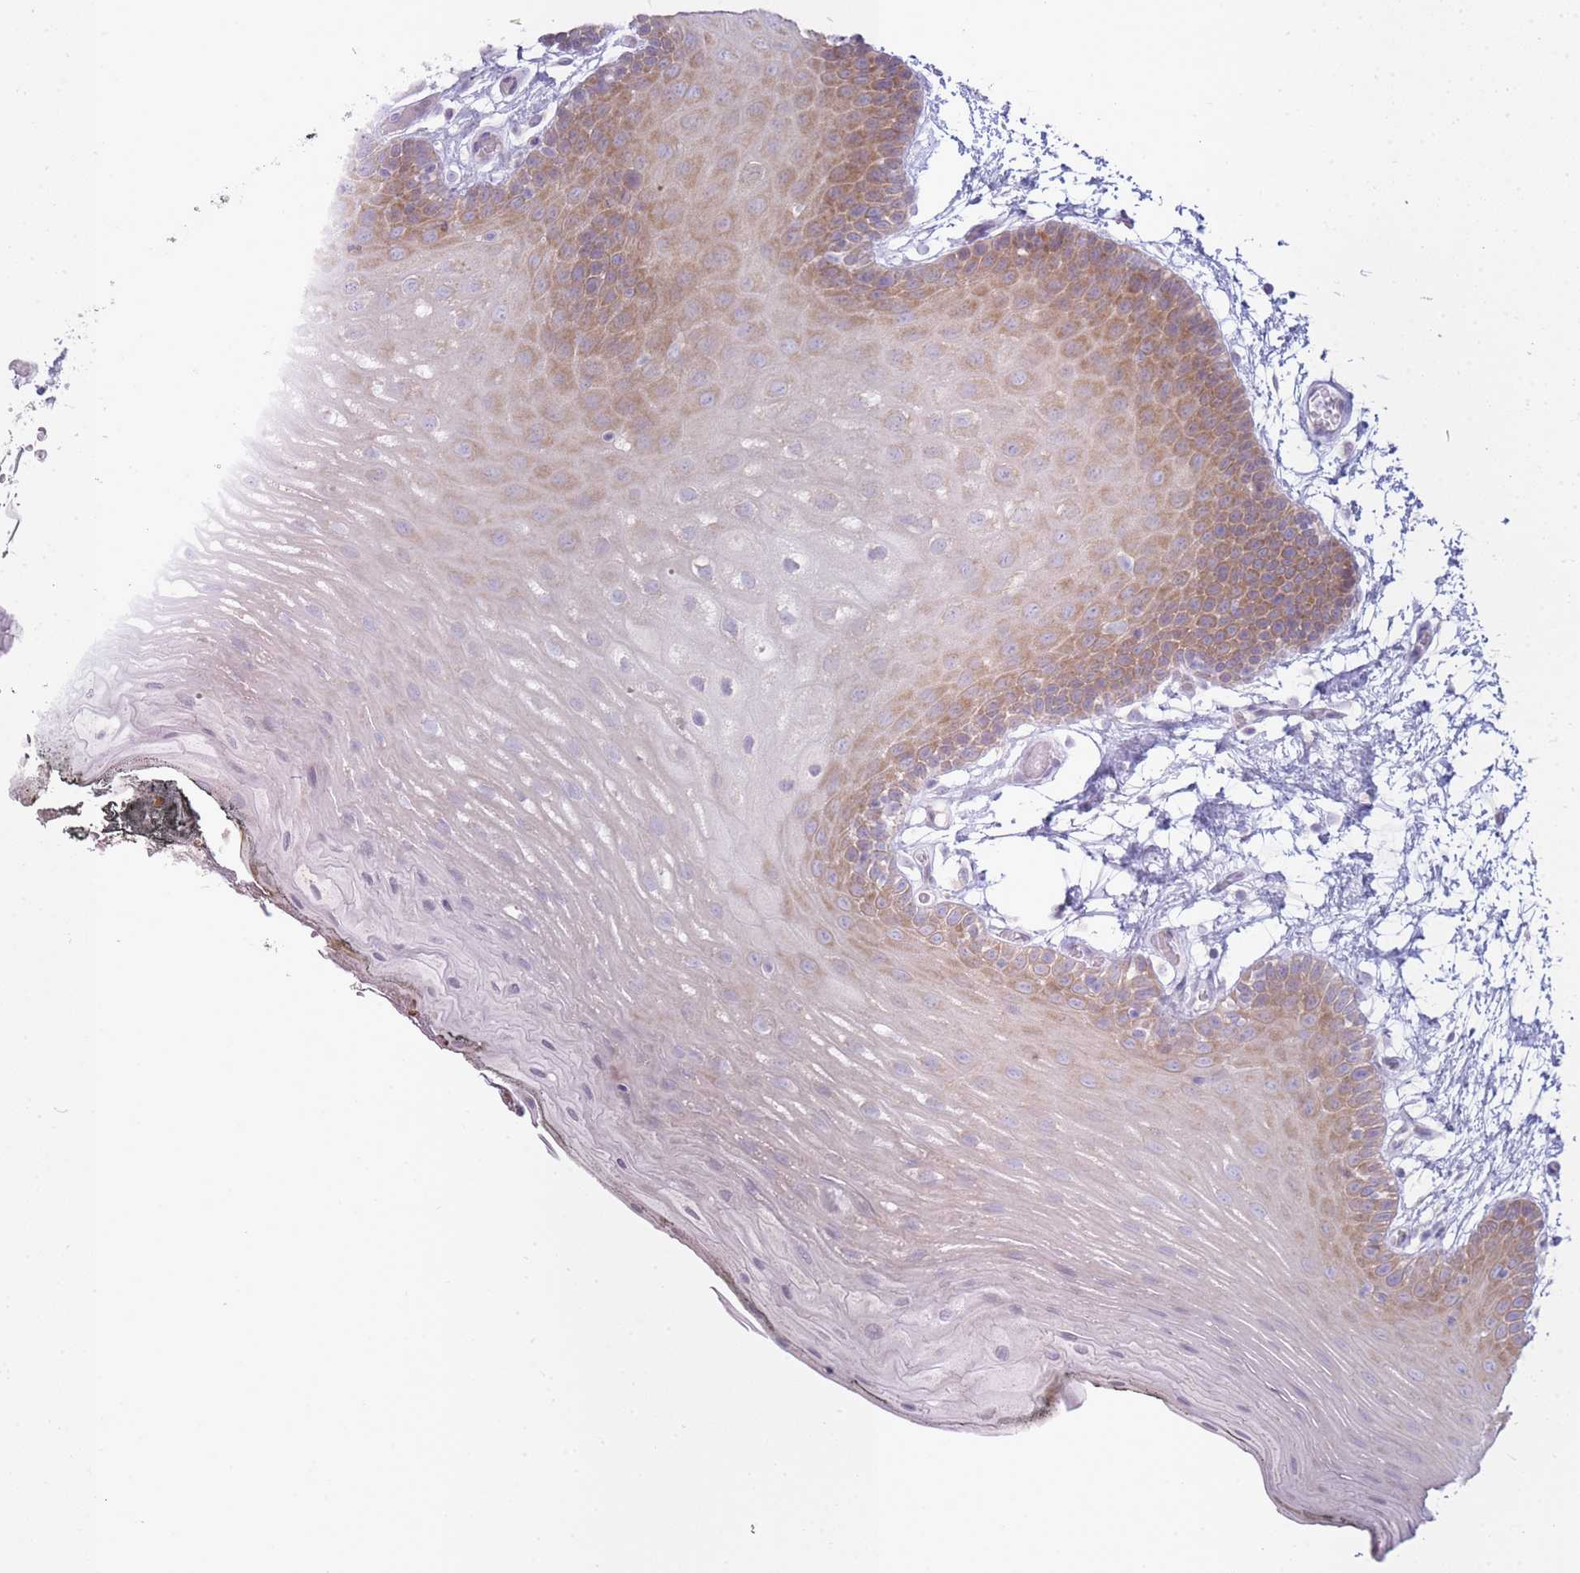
{"staining": {"intensity": "moderate", "quantity": "25%-75%", "location": "cytoplasmic/membranous"}, "tissue": "oral mucosa", "cell_type": "Squamous epithelial cells", "image_type": "normal", "snomed": [{"axis": "morphology", "description": "Normal tissue, NOS"}, {"axis": "morphology", "description": "Squamous cell carcinoma, NOS"}, {"axis": "topography", "description": "Oral tissue"}, {"axis": "topography", "description": "Head-Neck"}], "caption": "A brown stain shows moderate cytoplasmic/membranous expression of a protein in squamous epithelial cells of unremarkable oral mucosa. The protein is stained brown, and the nuclei are stained in blue (DAB IHC with brightfield microscopy, high magnification).", "gene": "OR5L1", "patient": {"sex": "female", "age": 81}}